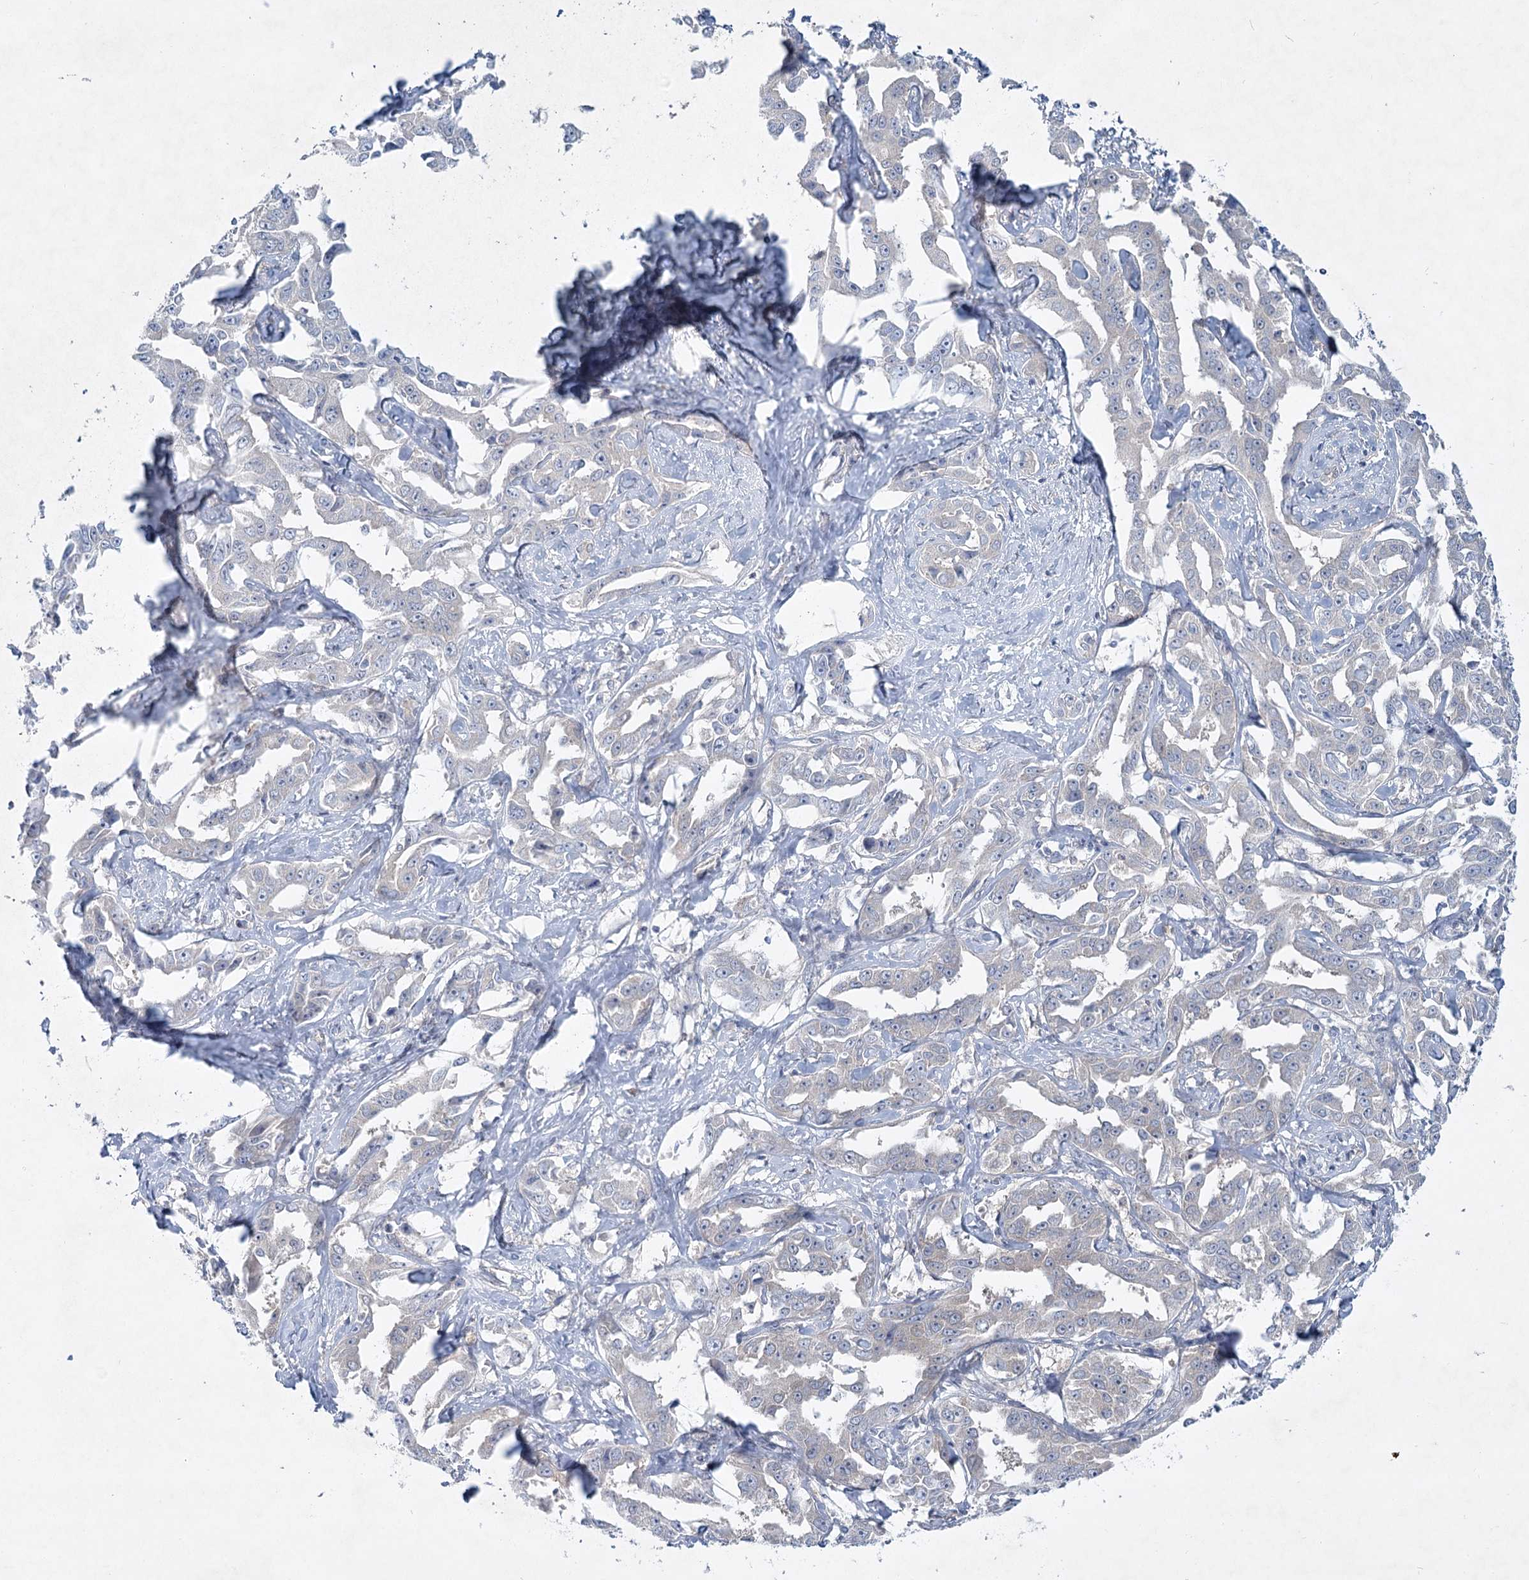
{"staining": {"intensity": "negative", "quantity": "none", "location": "none"}, "tissue": "liver cancer", "cell_type": "Tumor cells", "image_type": "cancer", "snomed": [{"axis": "morphology", "description": "Cholangiocarcinoma"}, {"axis": "topography", "description": "Liver"}], "caption": "DAB immunohistochemical staining of liver cancer (cholangiocarcinoma) shows no significant staining in tumor cells.", "gene": "AAMDC", "patient": {"sex": "male", "age": 59}}